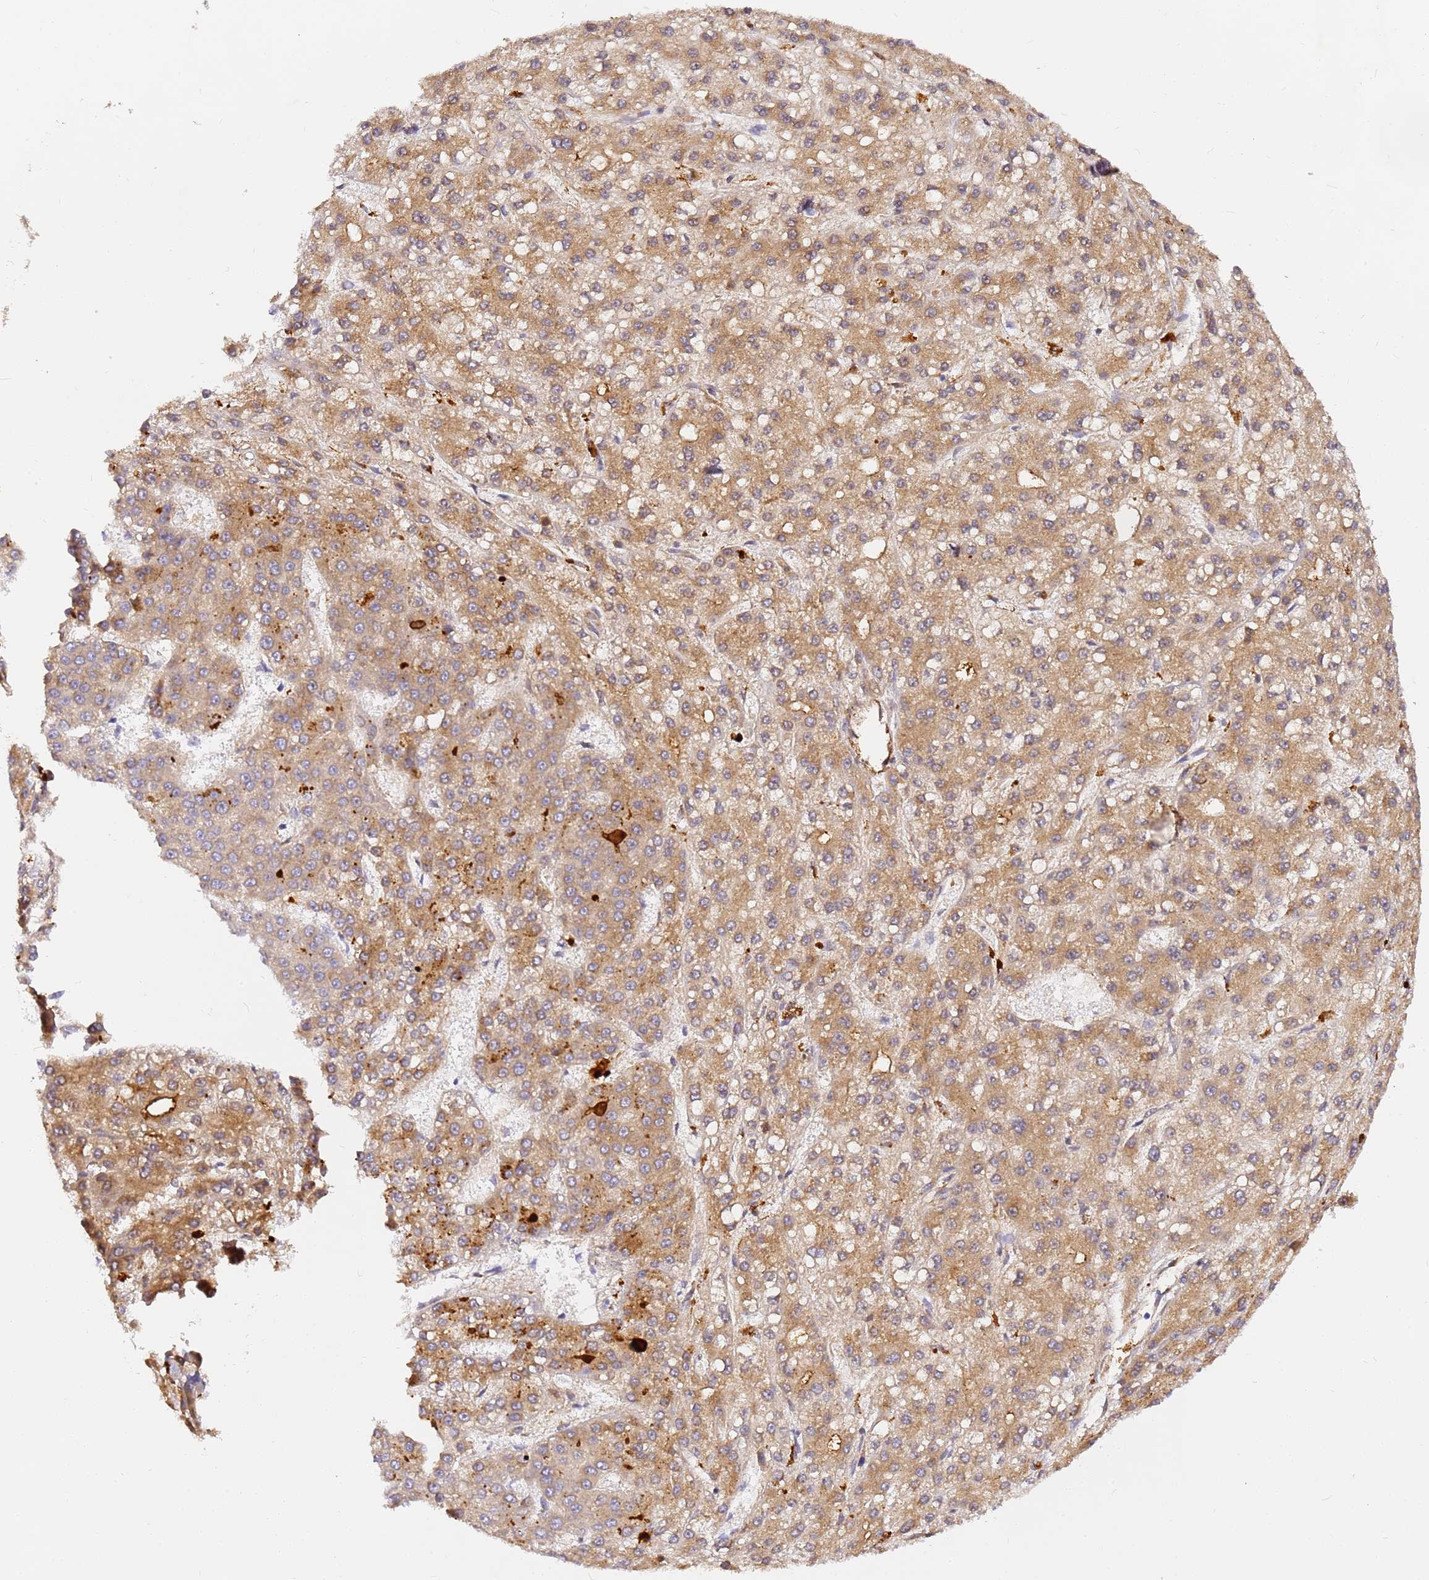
{"staining": {"intensity": "moderate", "quantity": ">75%", "location": "cytoplasmic/membranous"}, "tissue": "liver cancer", "cell_type": "Tumor cells", "image_type": "cancer", "snomed": [{"axis": "morphology", "description": "Carcinoma, Hepatocellular, NOS"}, {"axis": "topography", "description": "Liver"}], "caption": "IHC (DAB) staining of liver cancer (hepatocellular carcinoma) demonstrates moderate cytoplasmic/membranous protein staining in approximately >75% of tumor cells. (DAB IHC, brown staining for protein, blue staining for nuclei).", "gene": "CFHR2", "patient": {"sex": "male", "age": 67}}